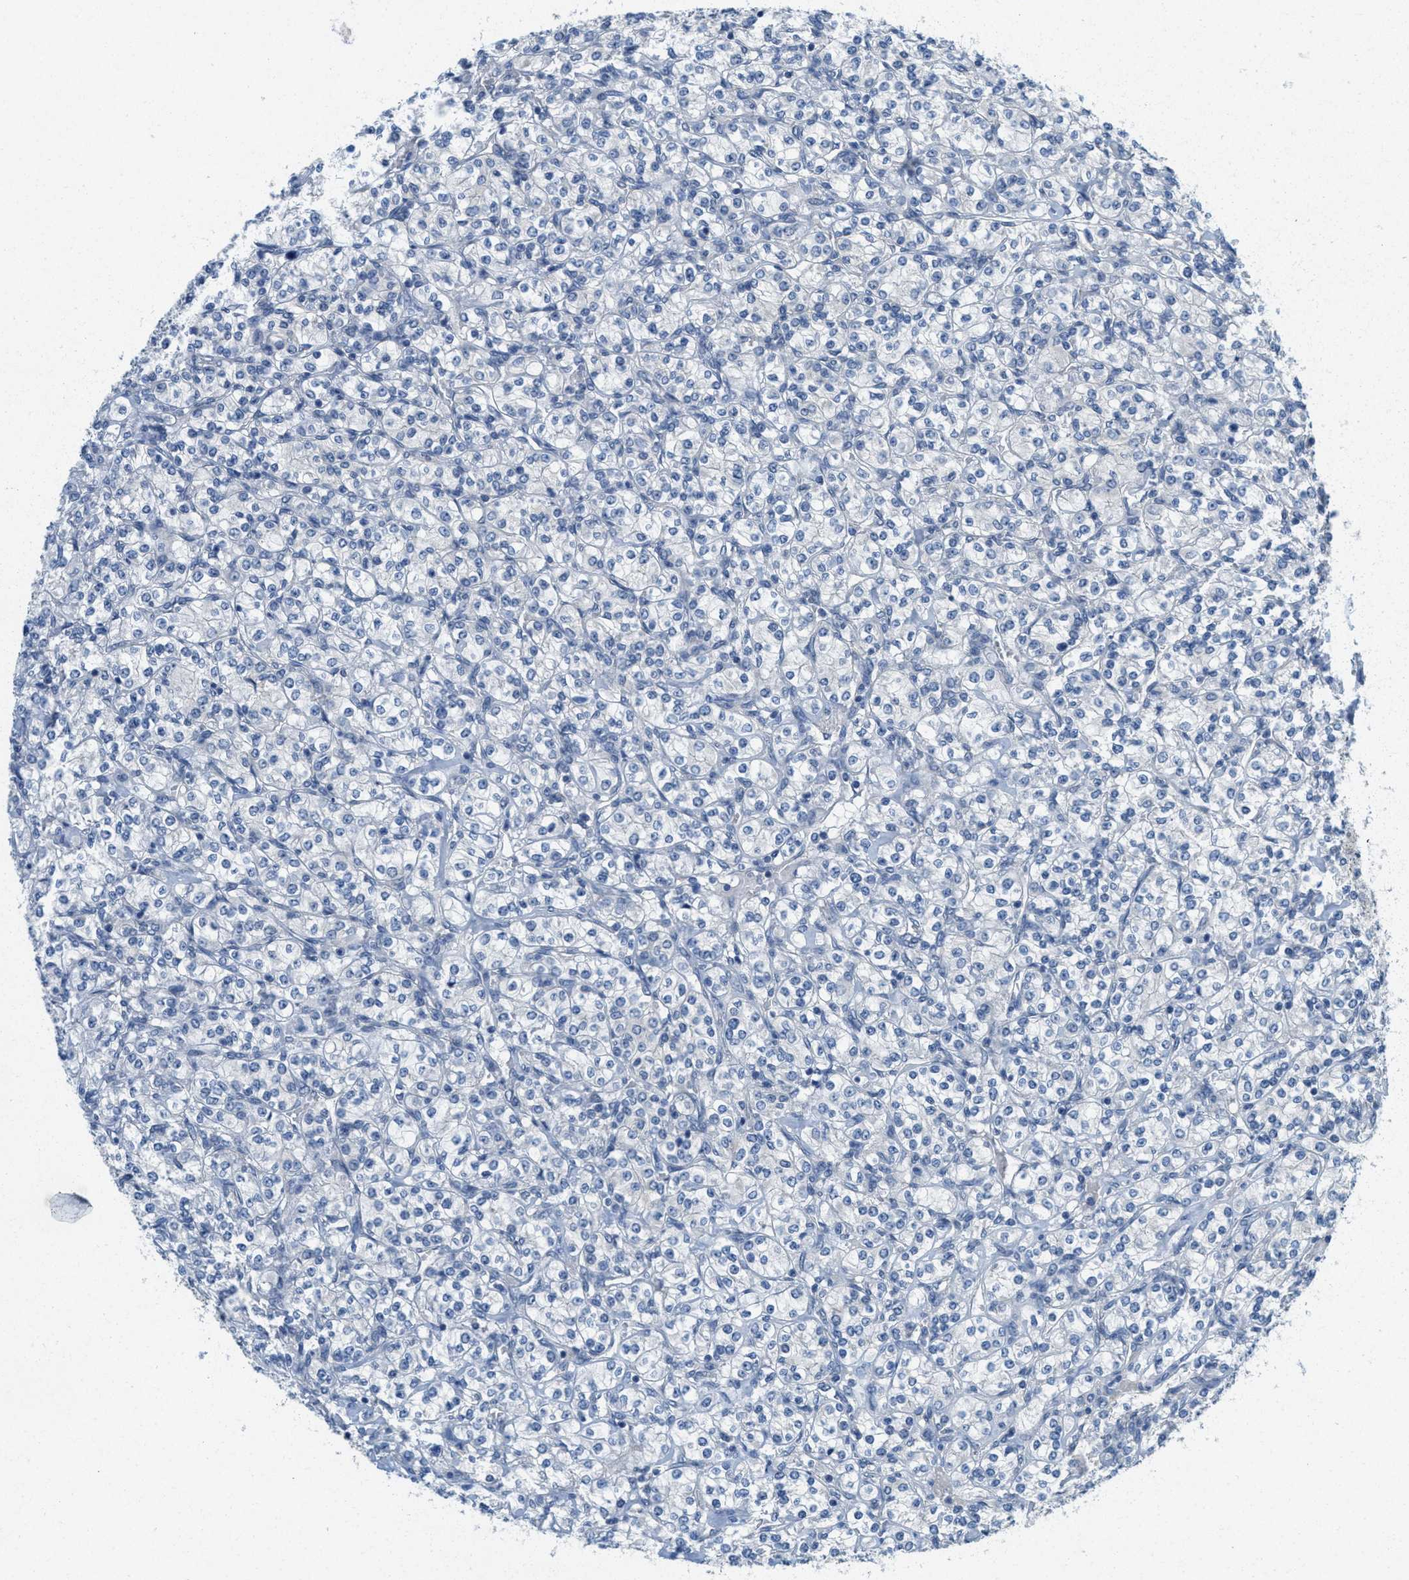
{"staining": {"intensity": "negative", "quantity": "none", "location": "none"}, "tissue": "renal cancer", "cell_type": "Tumor cells", "image_type": "cancer", "snomed": [{"axis": "morphology", "description": "Adenocarcinoma, NOS"}, {"axis": "topography", "description": "Kidney"}], "caption": "Immunohistochemical staining of adenocarcinoma (renal) reveals no significant expression in tumor cells.", "gene": "ZFYVE9", "patient": {"sex": "male", "age": 77}}